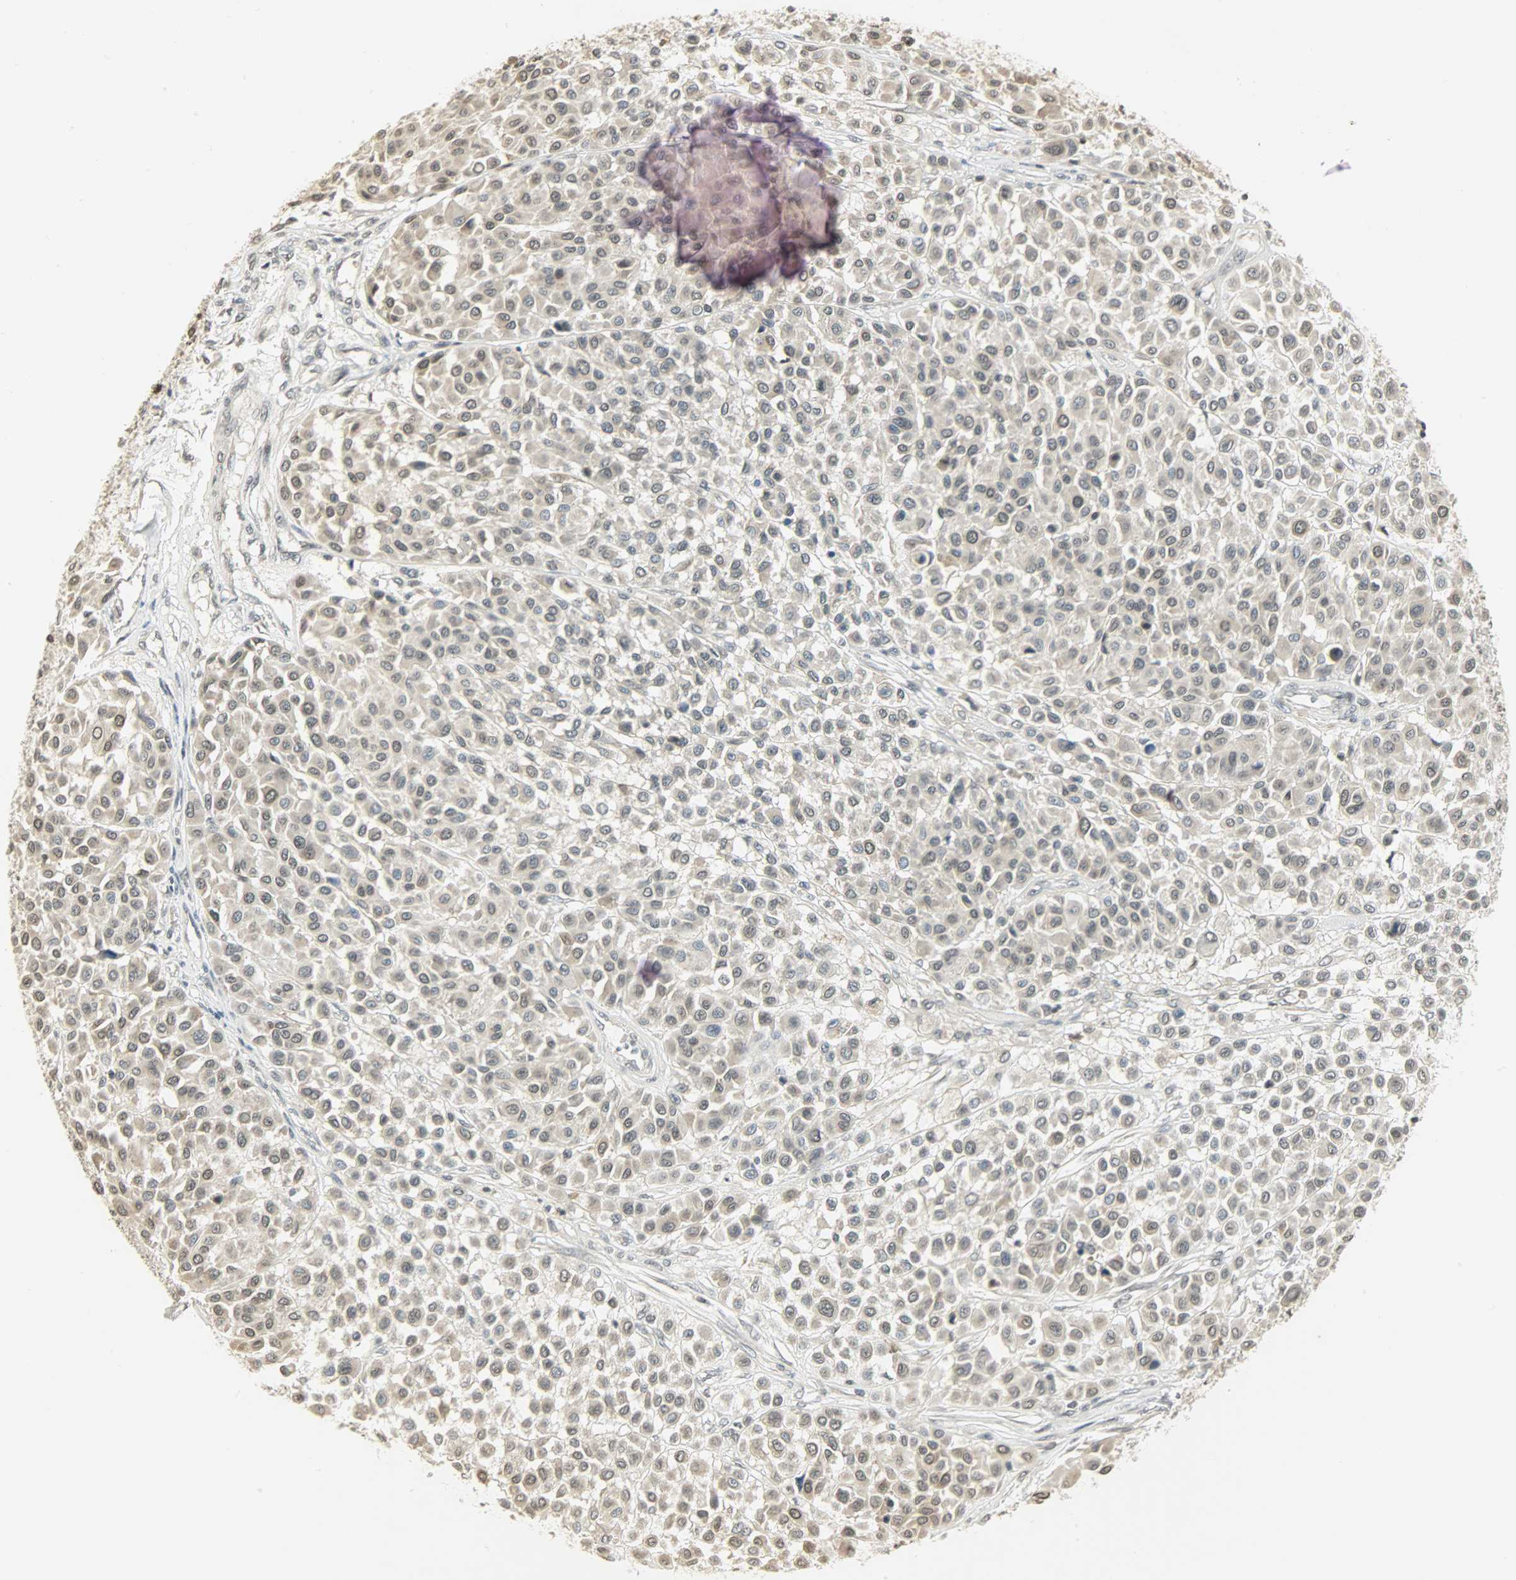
{"staining": {"intensity": "weak", "quantity": "<25%", "location": "cytoplasmic/membranous"}, "tissue": "melanoma", "cell_type": "Tumor cells", "image_type": "cancer", "snomed": [{"axis": "morphology", "description": "Malignant melanoma, Metastatic site"}, {"axis": "topography", "description": "Soft tissue"}], "caption": "Melanoma was stained to show a protein in brown. There is no significant expression in tumor cells.", "gene": "SMARCA5", "patient": {"sex": "male", "age": 41}}